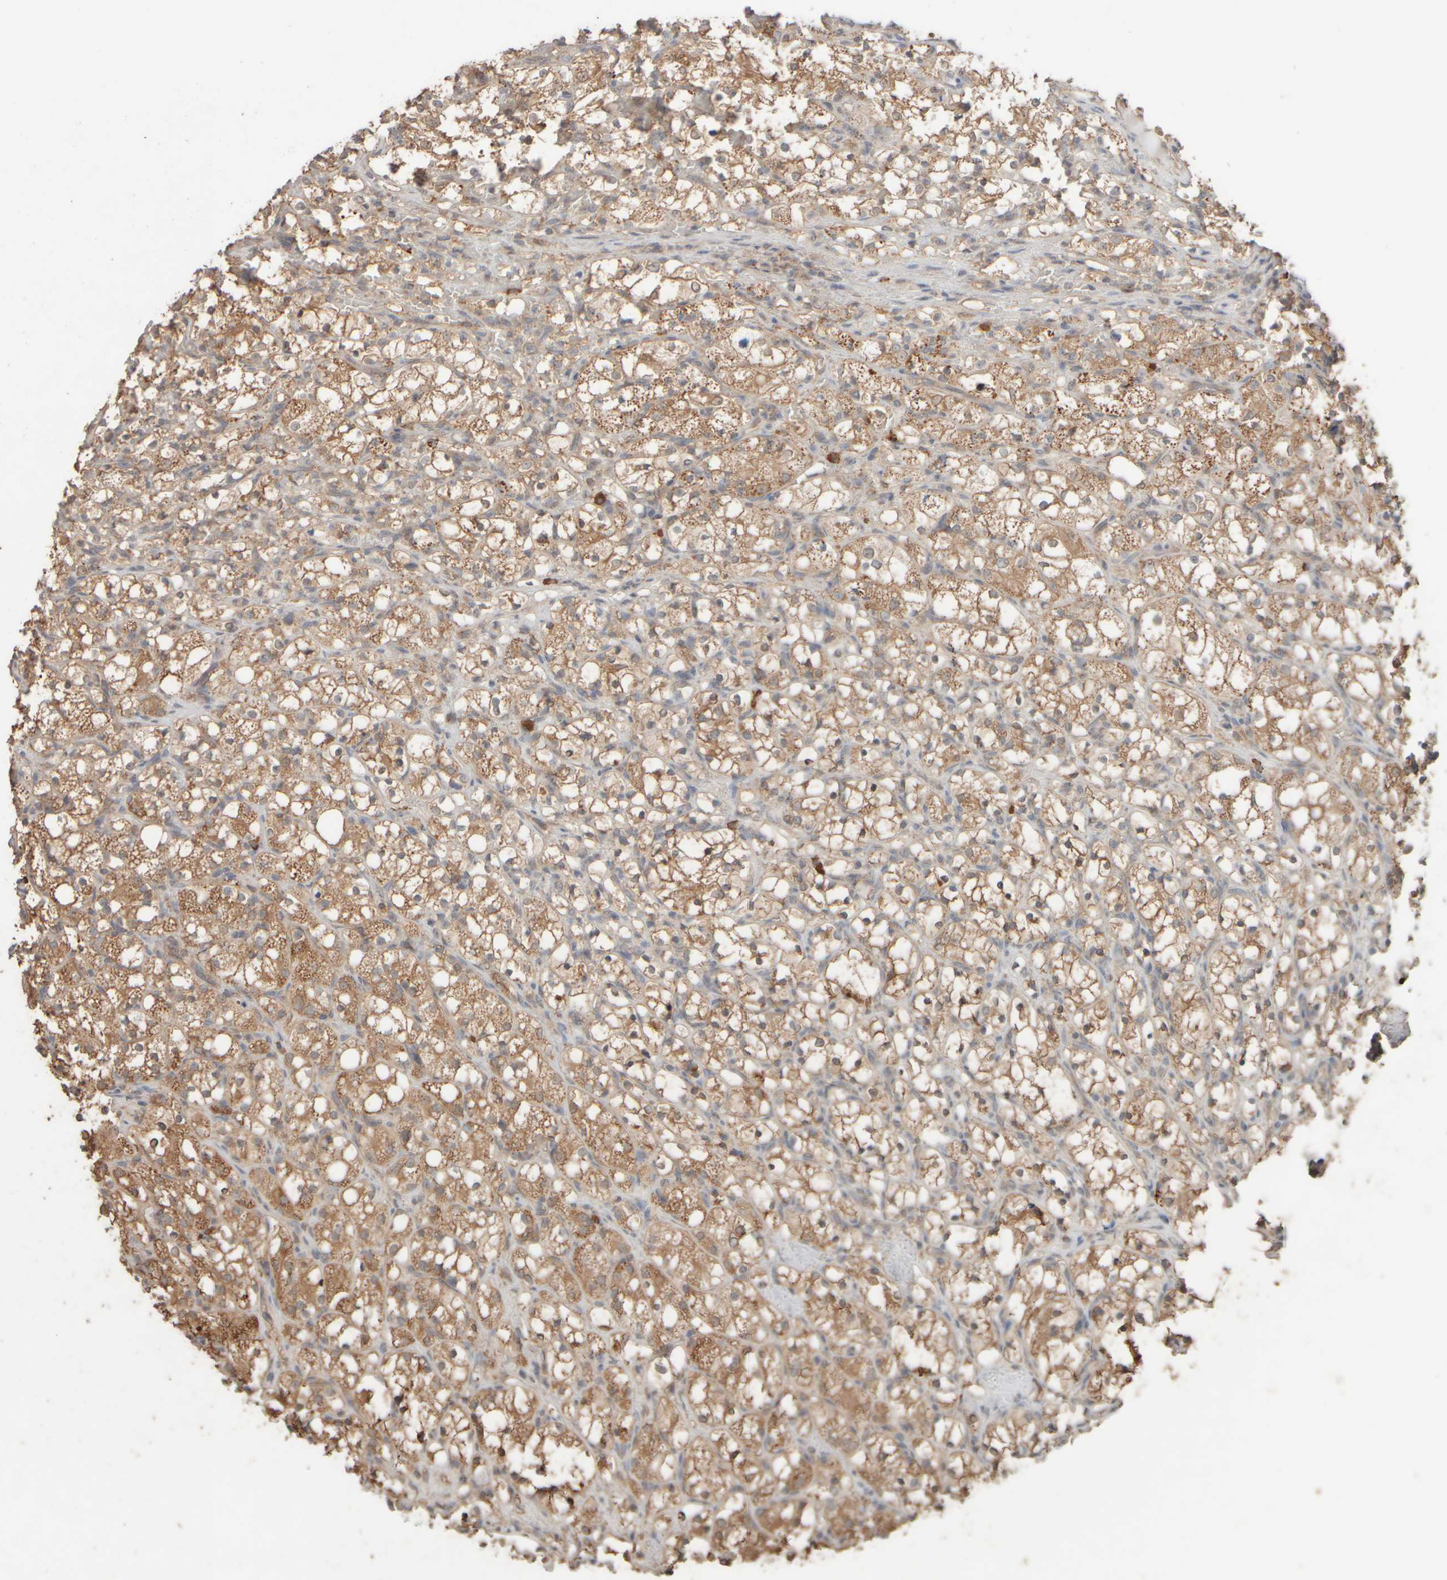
{"staining": {"intensity": "moderate", "quantity": ">75%", "location": "cytoplasmic/membranous"}, "tissue": "renal cancer", "cell_type": "Tumor cells", "image_type": "cancer", "snomed": [{"axis": "morphology", "description": "Adenocarcinoma, NOS"}, {"axis": "topography", "description": "Kidney"}], "caption": "There is medium levels of moderate cytoplasmic/membranous positivity in tumor cells of adenocarcinoma (renal), as demonstrated by immunohistochemical staining (brown color).", "gene": "EIF2B3", "patient": {"sex": "female", "age": 69}}